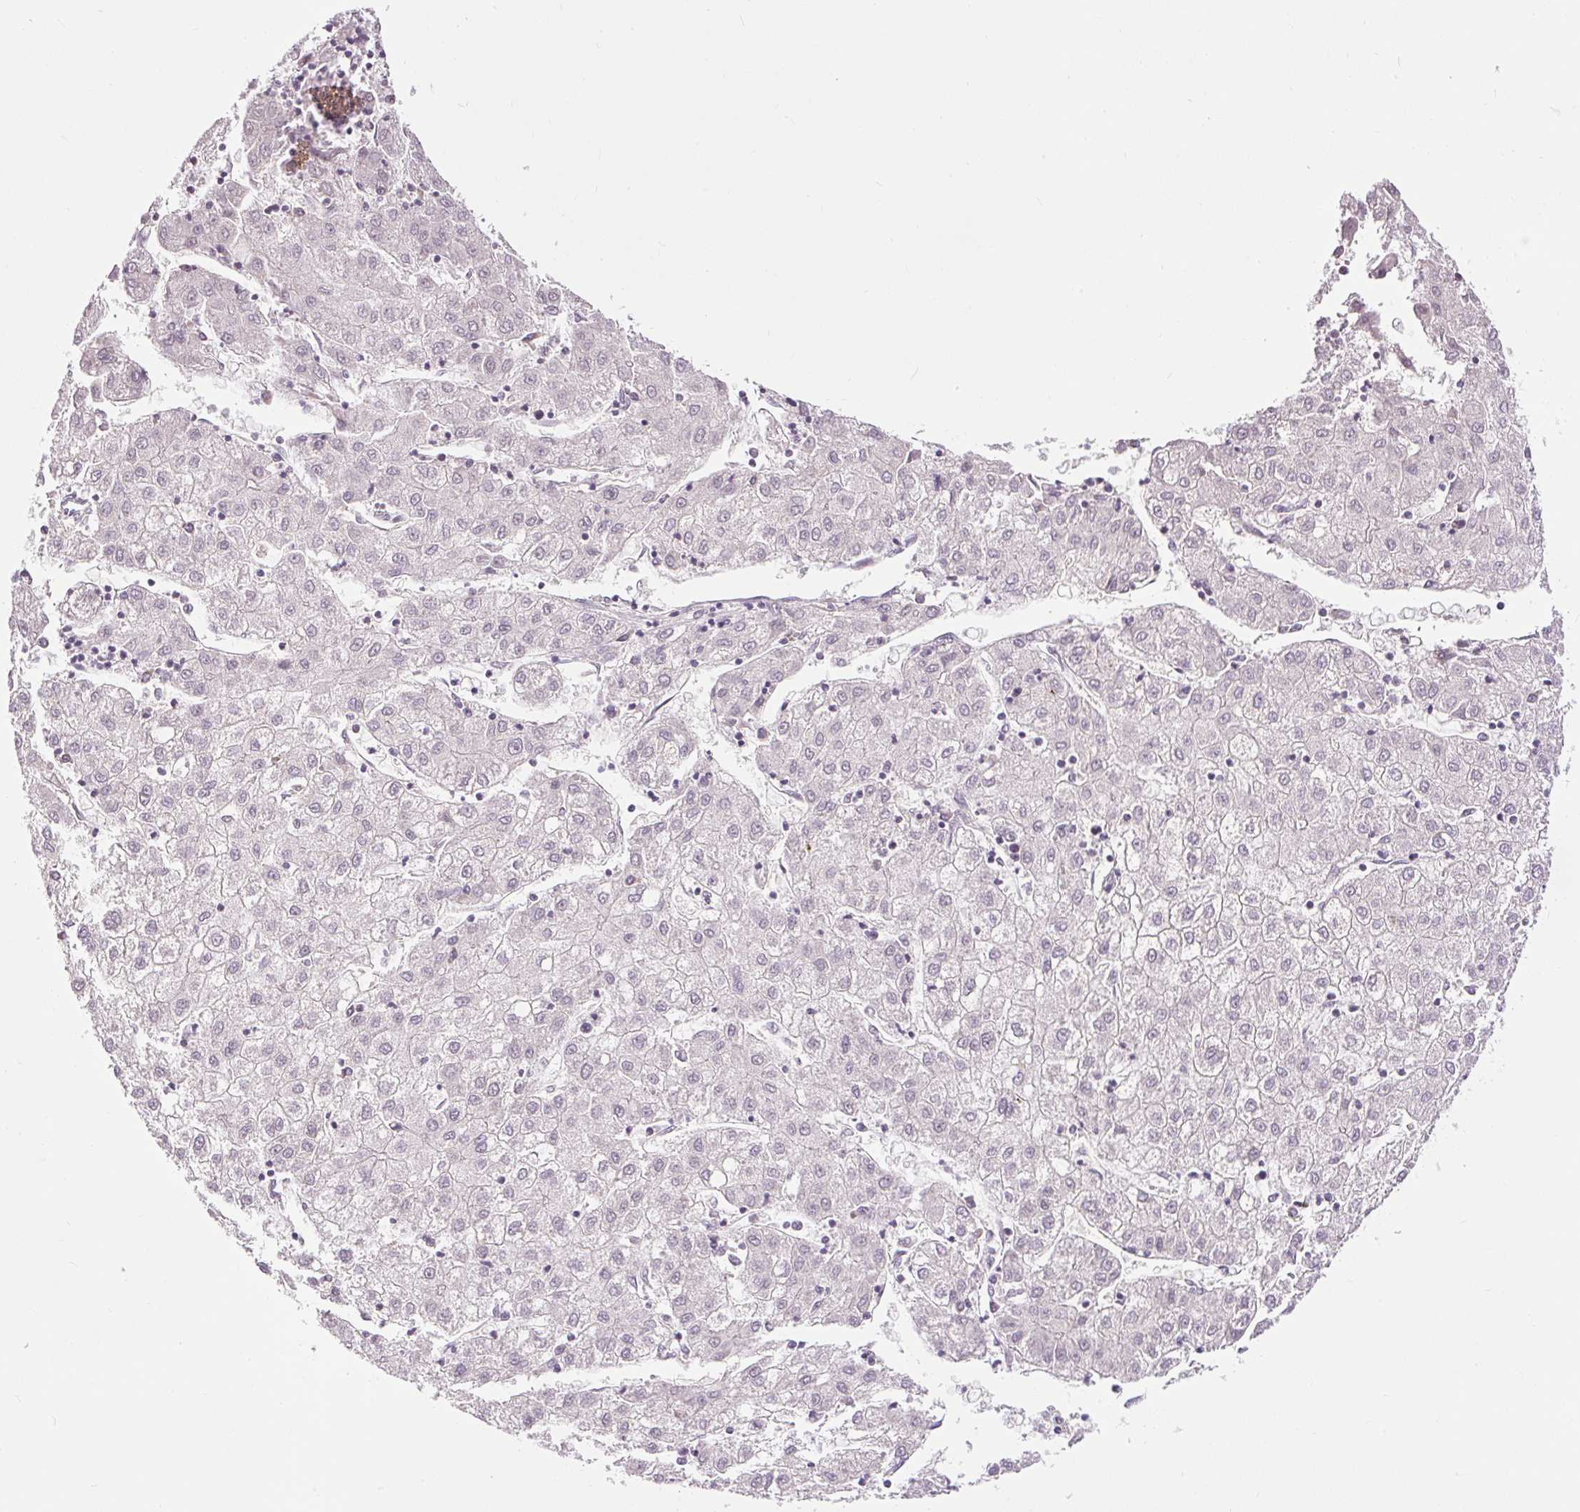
{"staining": {"intensity": "weak", "quantity": "<25%", "location": "nuclear"}, "tissue": "liver cancer", "cell_type": "Tumor cells", "image_type": "cancer", "snomed": [{"axis": "morphology", "description": "Carcinoma, Hepatocellular, NOS"}, {"axis": "topography", "description": "Liver"}], "caption": "This histopathology image is of liver hepatocellular carcinoma stained with IHC to label a protein in brown with the nuclei are counter-stained blue. There is no positivity in tumor cells.", "gene": "RACGAP1", "patient": {"sex": "male", "age": 72}}